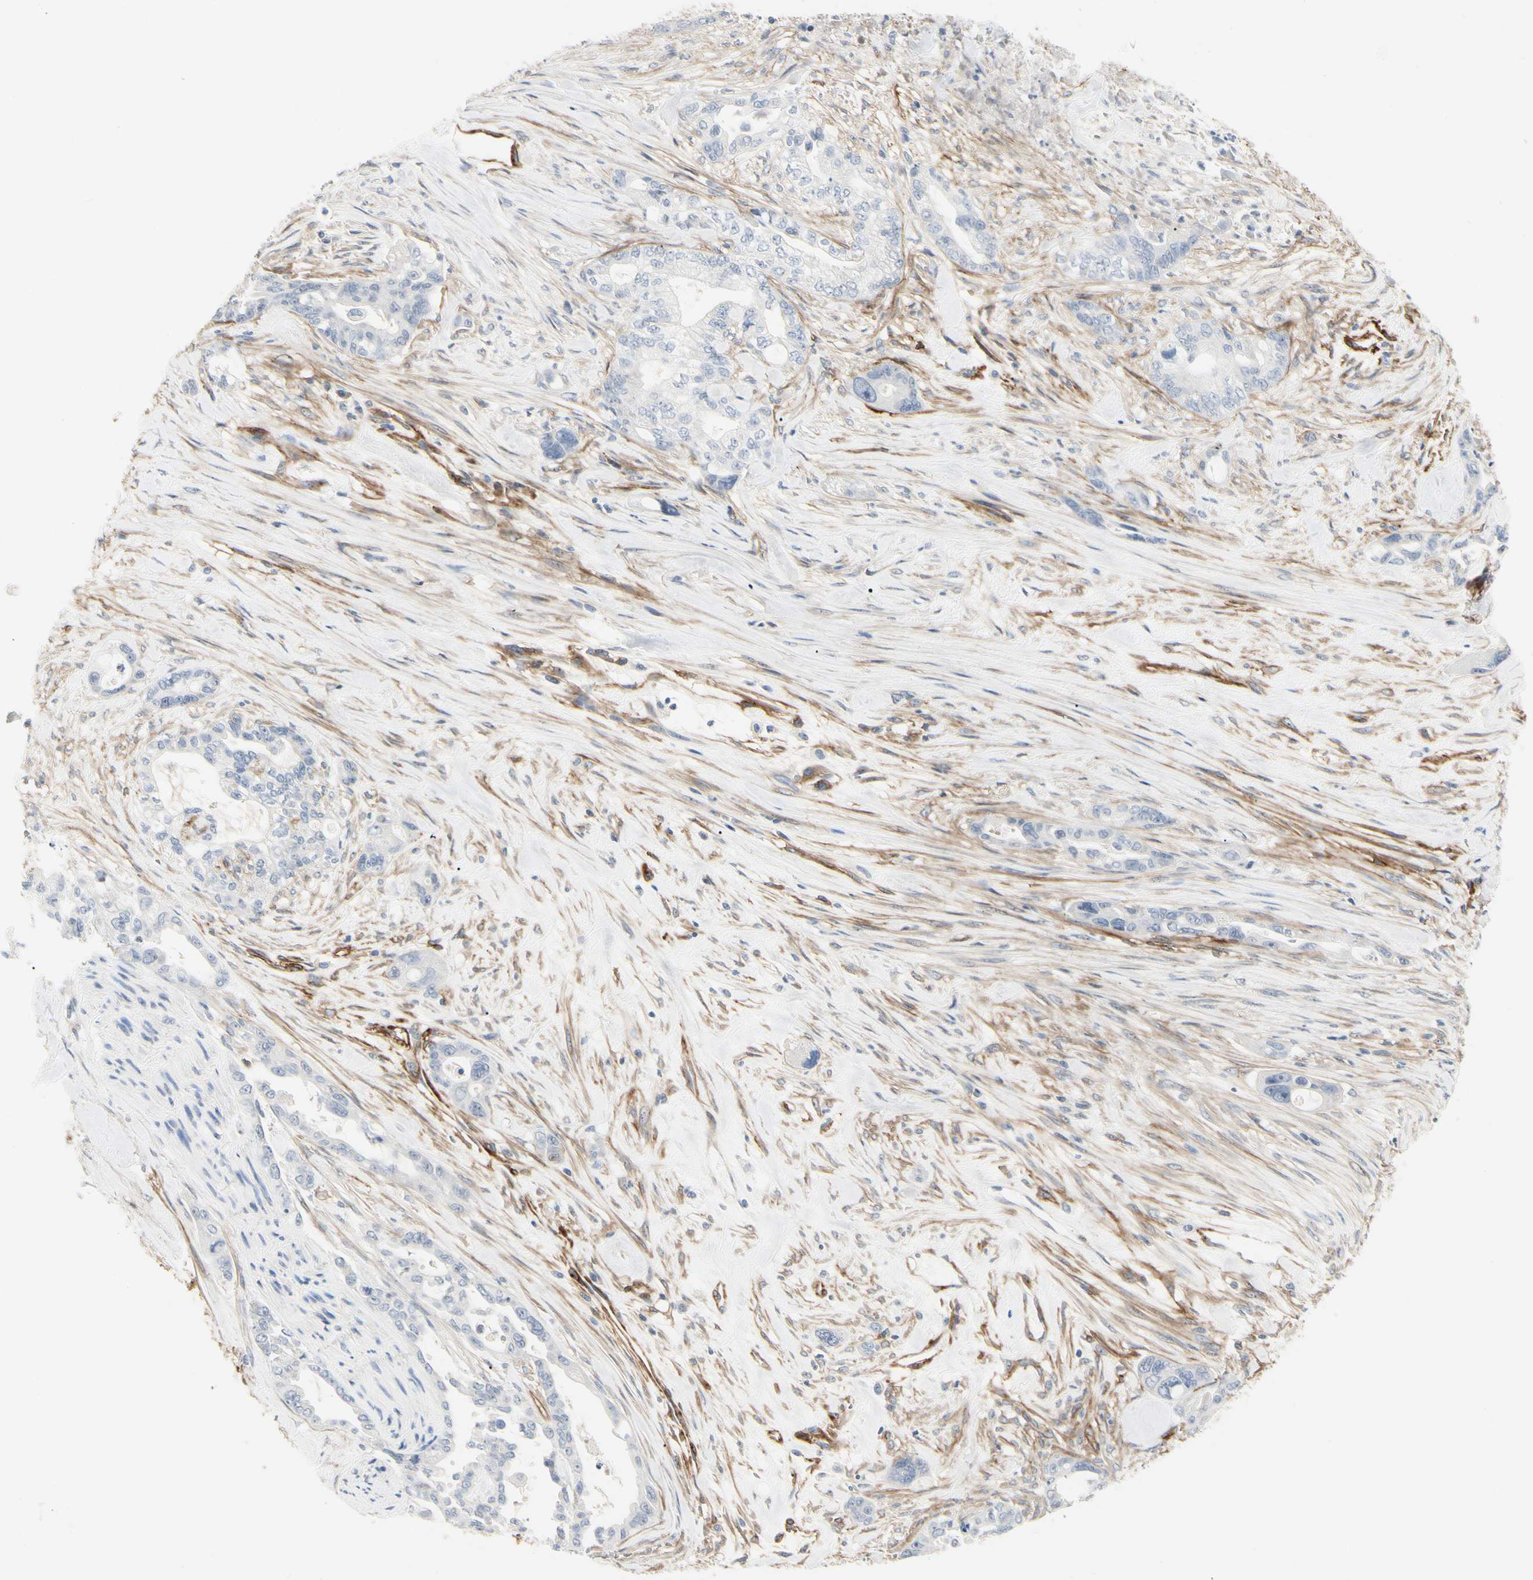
{"staining": {"intensity": "negative", "quantity": "none", "location": "none"}, "tissue": "pancreatic cancer", "cell_type": "Tumor cells", "image_type": "cancer", "snomed": [{"axis": "morphology", "description": "Adenocarcinoma, NOS"}, {"axis": "topography", "description": "Pancreas"}], "caption": "A micrograph of human adenocarcinoma (pancreatic) is negative for staining in tumor cells.", "gene": "GGT5", "patient": {"sex": "male", "age": 70}}